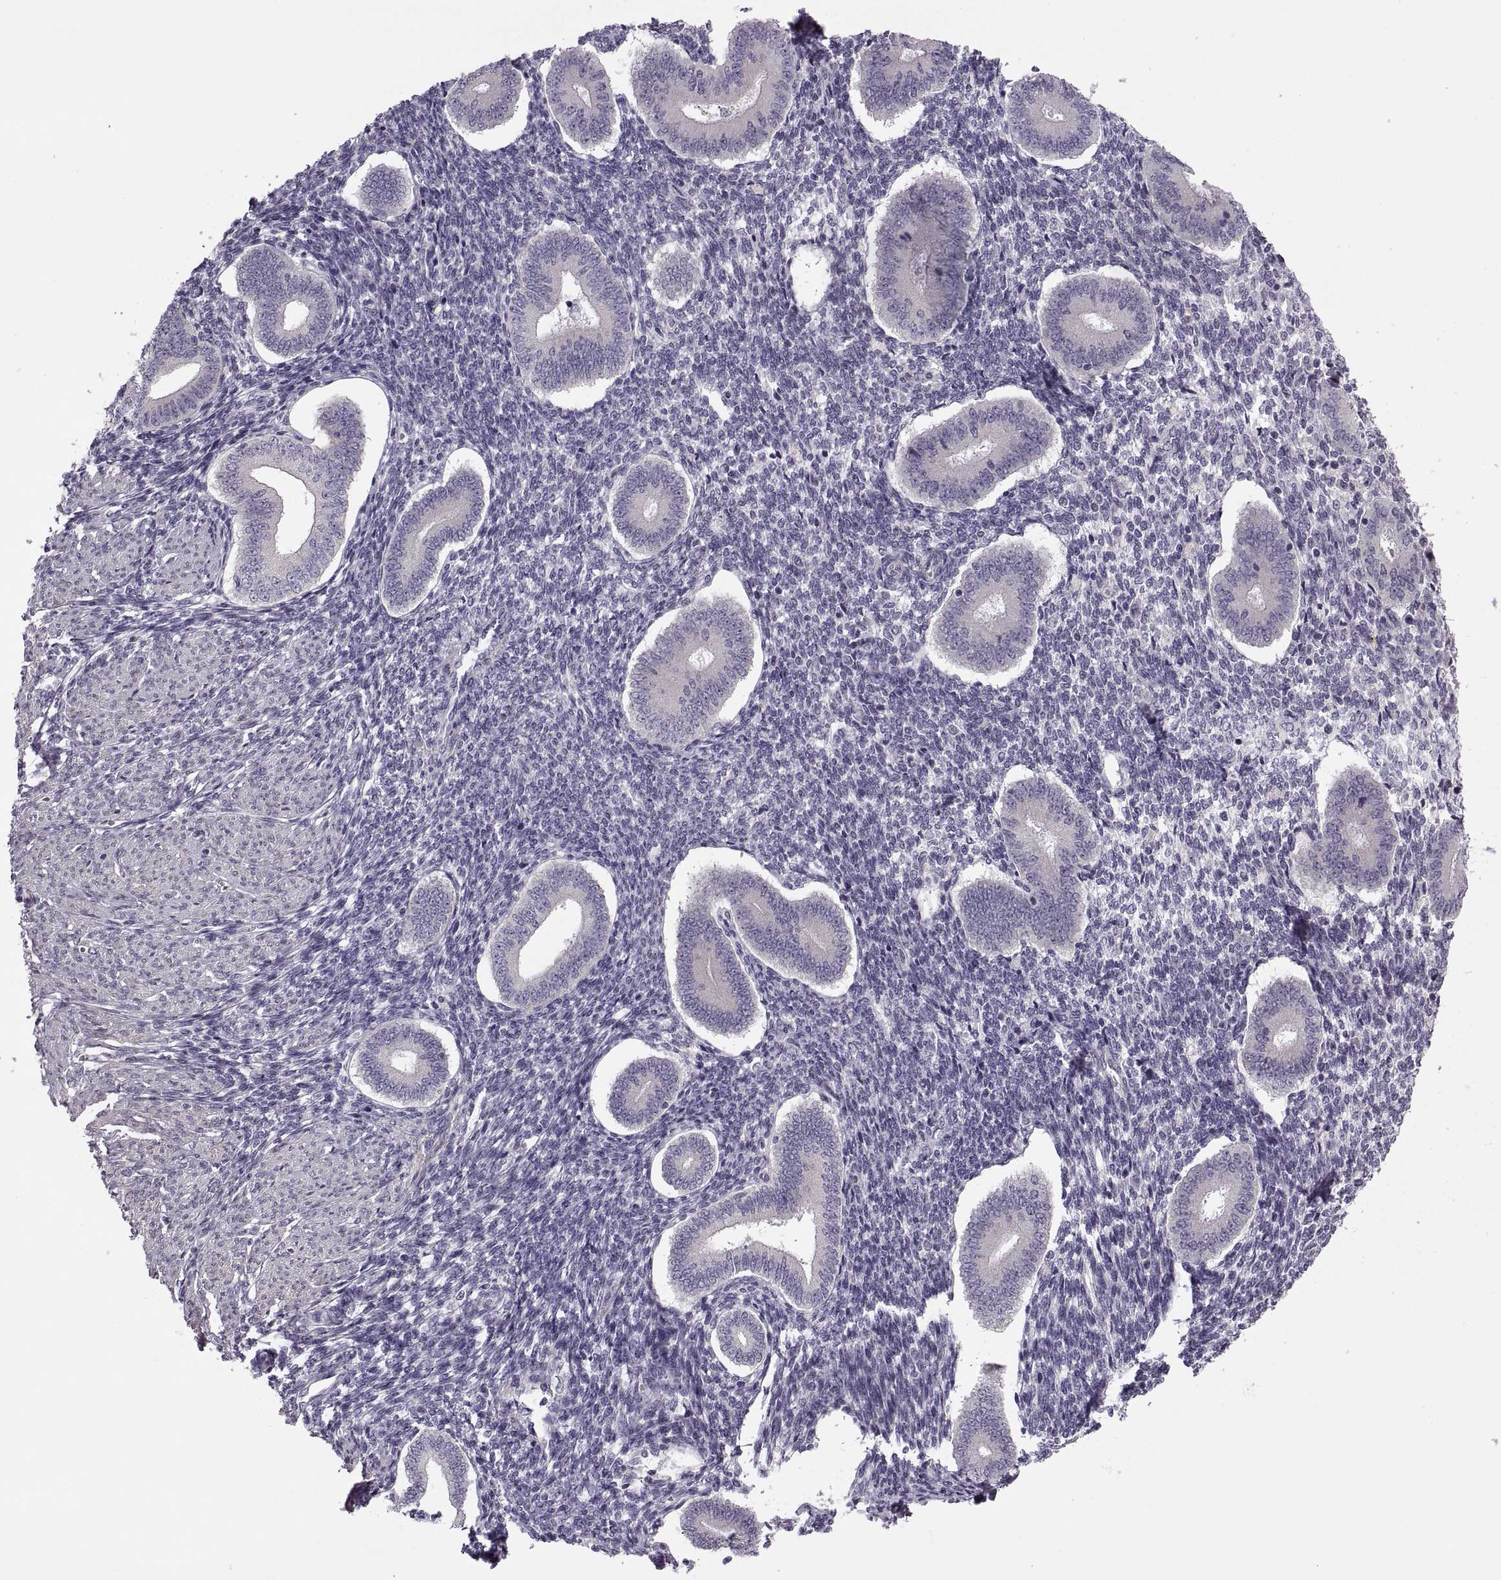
{"staining": {"intensity": "negative", "quantity": "none", "location": "none"}, "tissue": "endometrium", "cell_type": "Cells in endometrial stroma", "image_type": "normal", "snomed": [{"axis": "morphology", "description": "Normal tissue, NOS"}, {"axis": "topography", "description": "Endometrium"}], "caption": "The histopathology image shows no staining of cells in endometrial stroma in benign endometrium.", "gene": "RIPK4", "patient": {"sex": "female", "age": 40}}